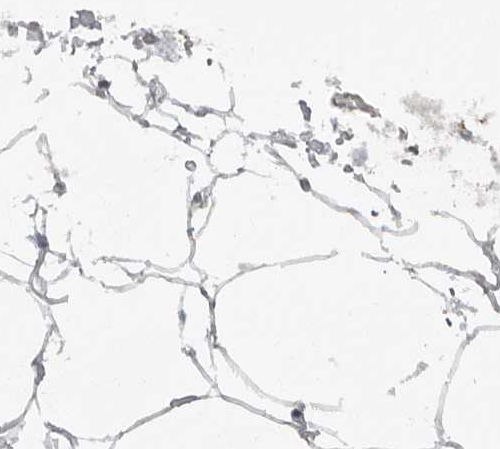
{"staining": {"intensity": "negative", "quantity": "none", "location": "none"}, "tissue": "adipose tissue", "cell_type": "Adipocytes", "image_type": "normal", "snomed": [{"axis": "morphology", "description": "Normal tissue, NOS"}, {"axis": "morphology", "description": "Fibrosis, NOS"}, {"axis": "topography", "description": "Breast"}, {"axis": "topography", "description": "Adipose tissue"}], "caption": "This photomicrograph is of benign adipose tissue stained with immunohistochemistry (IHC) to label a protein in brown with the nuclei are counter-stained blue. There is no positivity in adipocytes. The staining is performed using DAB (3,3'-diaminobenzidine) brown chromogen with nuclei counter-stained in using hematoxylin.", "gene": "HMGN3", "patient": {"sex": "female", "age": 39}}